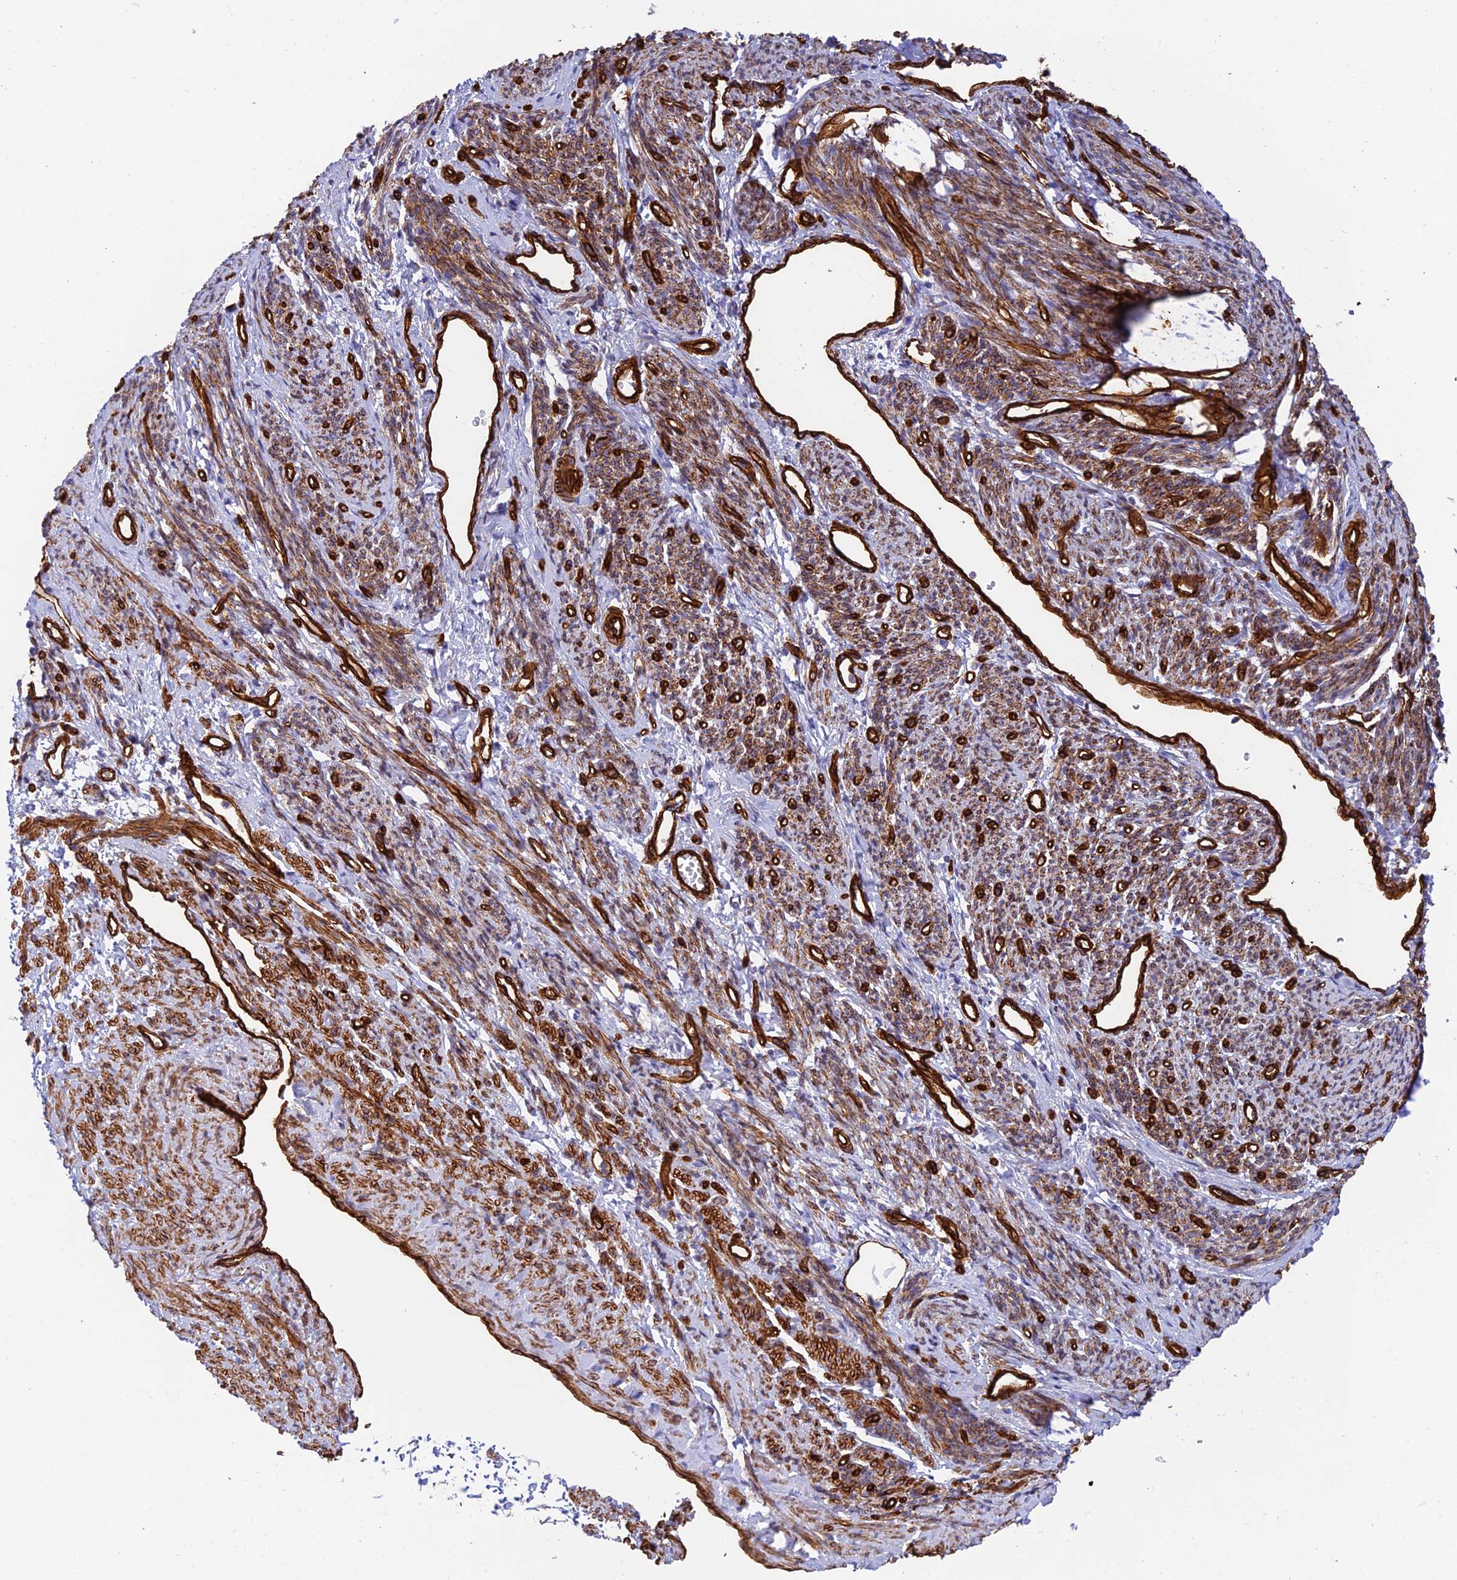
{"staining": {"intensity": "moderate", "quantity": ">75%", "location": "cytoplasmic/membranous"}, "tissue": "smooth muscle", "cell_type": "Smooth muscle cells", "image_type": "normal", "snomed": [{"axis": "morphology", "description": "Normal tissue, NOS"}, {"axis": "topography", "description": "Smooth muscle"}, {"axis": "topography", "description": "Uterus"}], "caption": "Smooth muscle cells display moderate cytoplasmic/membranous staining in approximately >75% of cells in normal smooth muscle.", "gene": "MYO9A", "patient": {"sex": "female", "age": 59}}